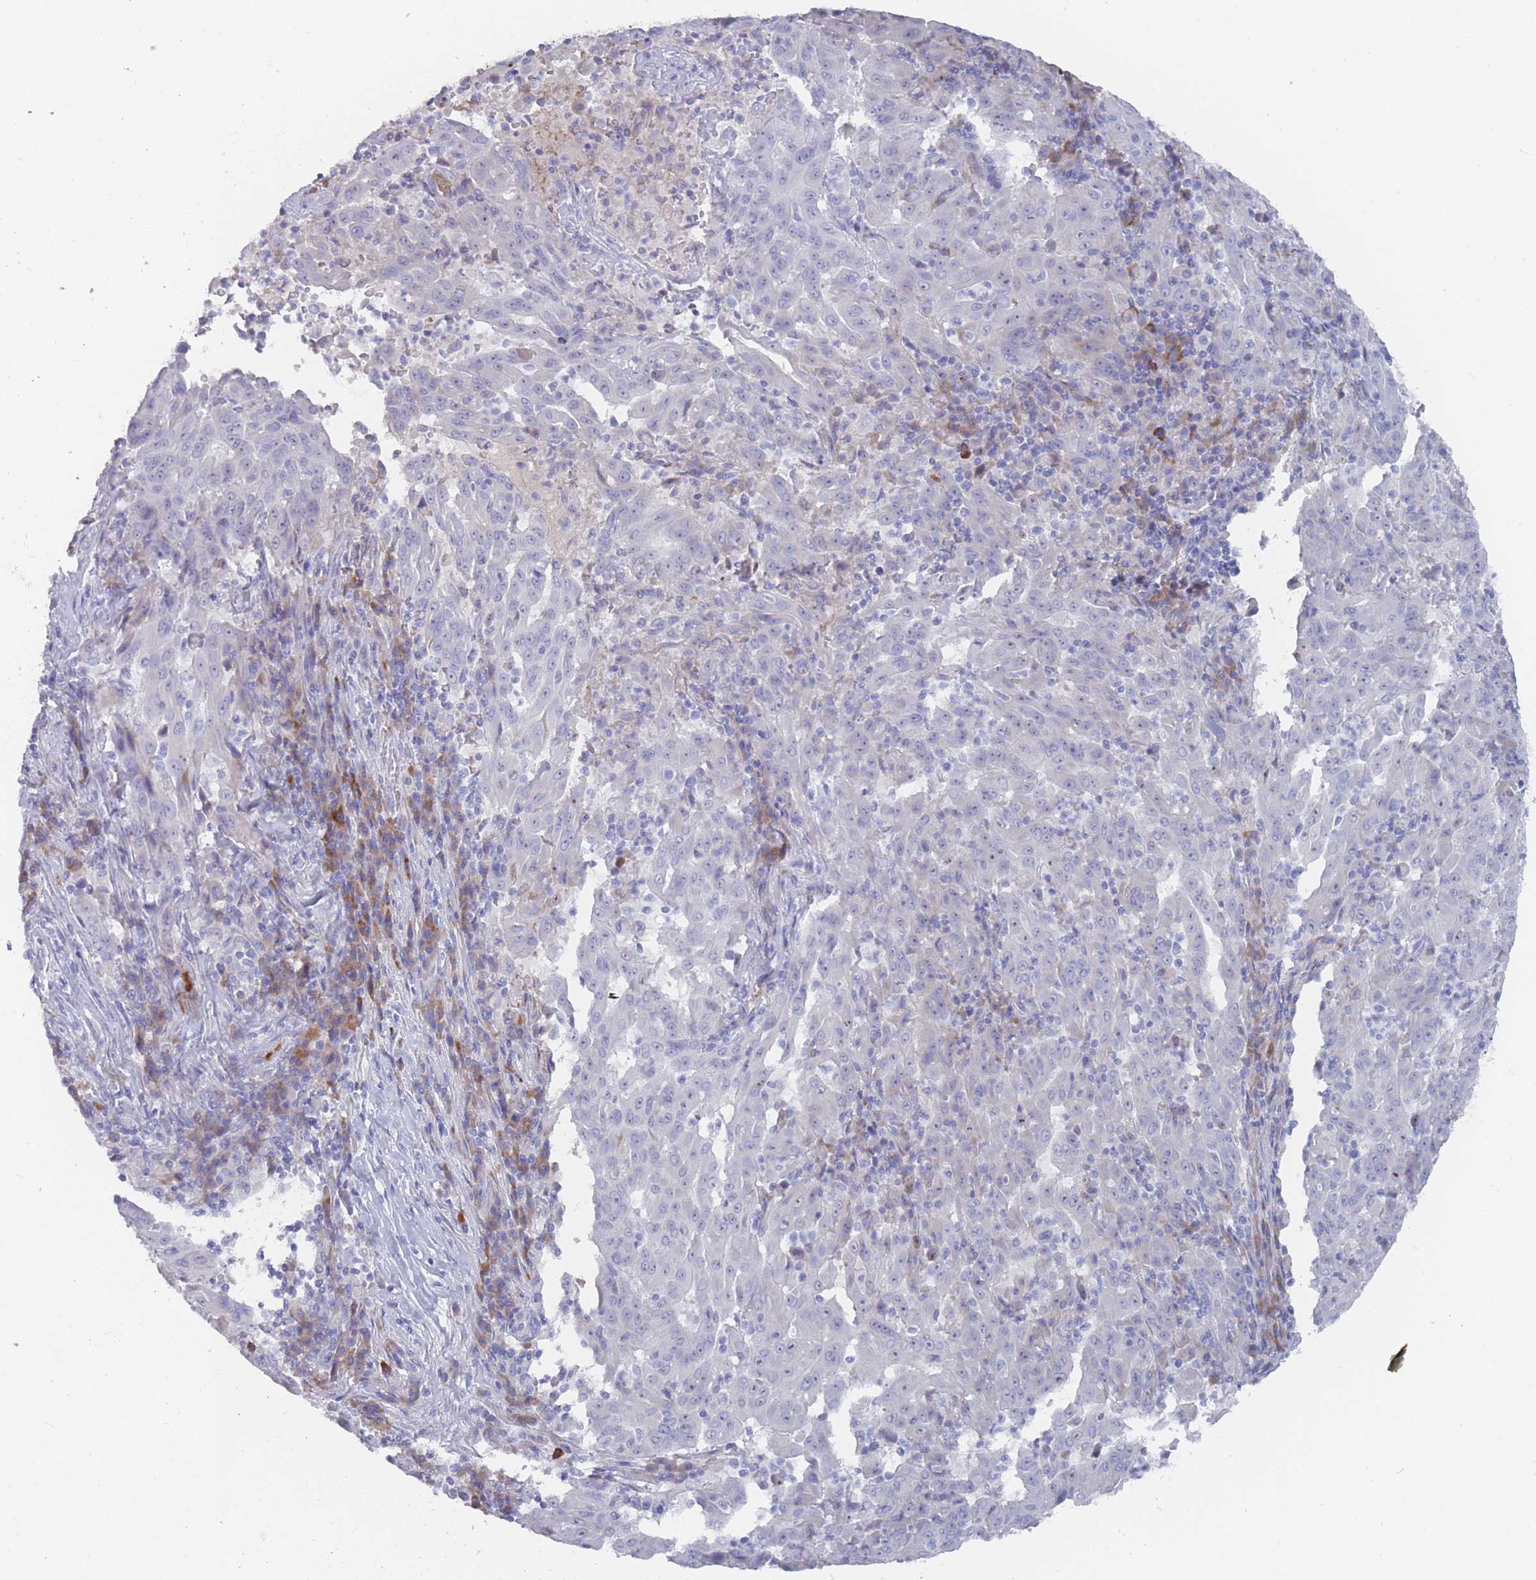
{"staining": {"intensity": "negative", "quantity": "none", "location": "none"}, "tissue": "pancreatic cancer", "cell_type": "Tumor cells", "image_type": "cancer", "snomed": [{"axis": "morphology", "description": "Adenocarcinoma, NOS"}, {"axis": "topography", "description": "Pancreas"}], "caption": "A histopathology image of human pancreatic cancer (adenocarcinoma) is negative for staining in tumor cells.", "gene": "ST8SIA5", "patient": {"sex": "male", "age": 63}}